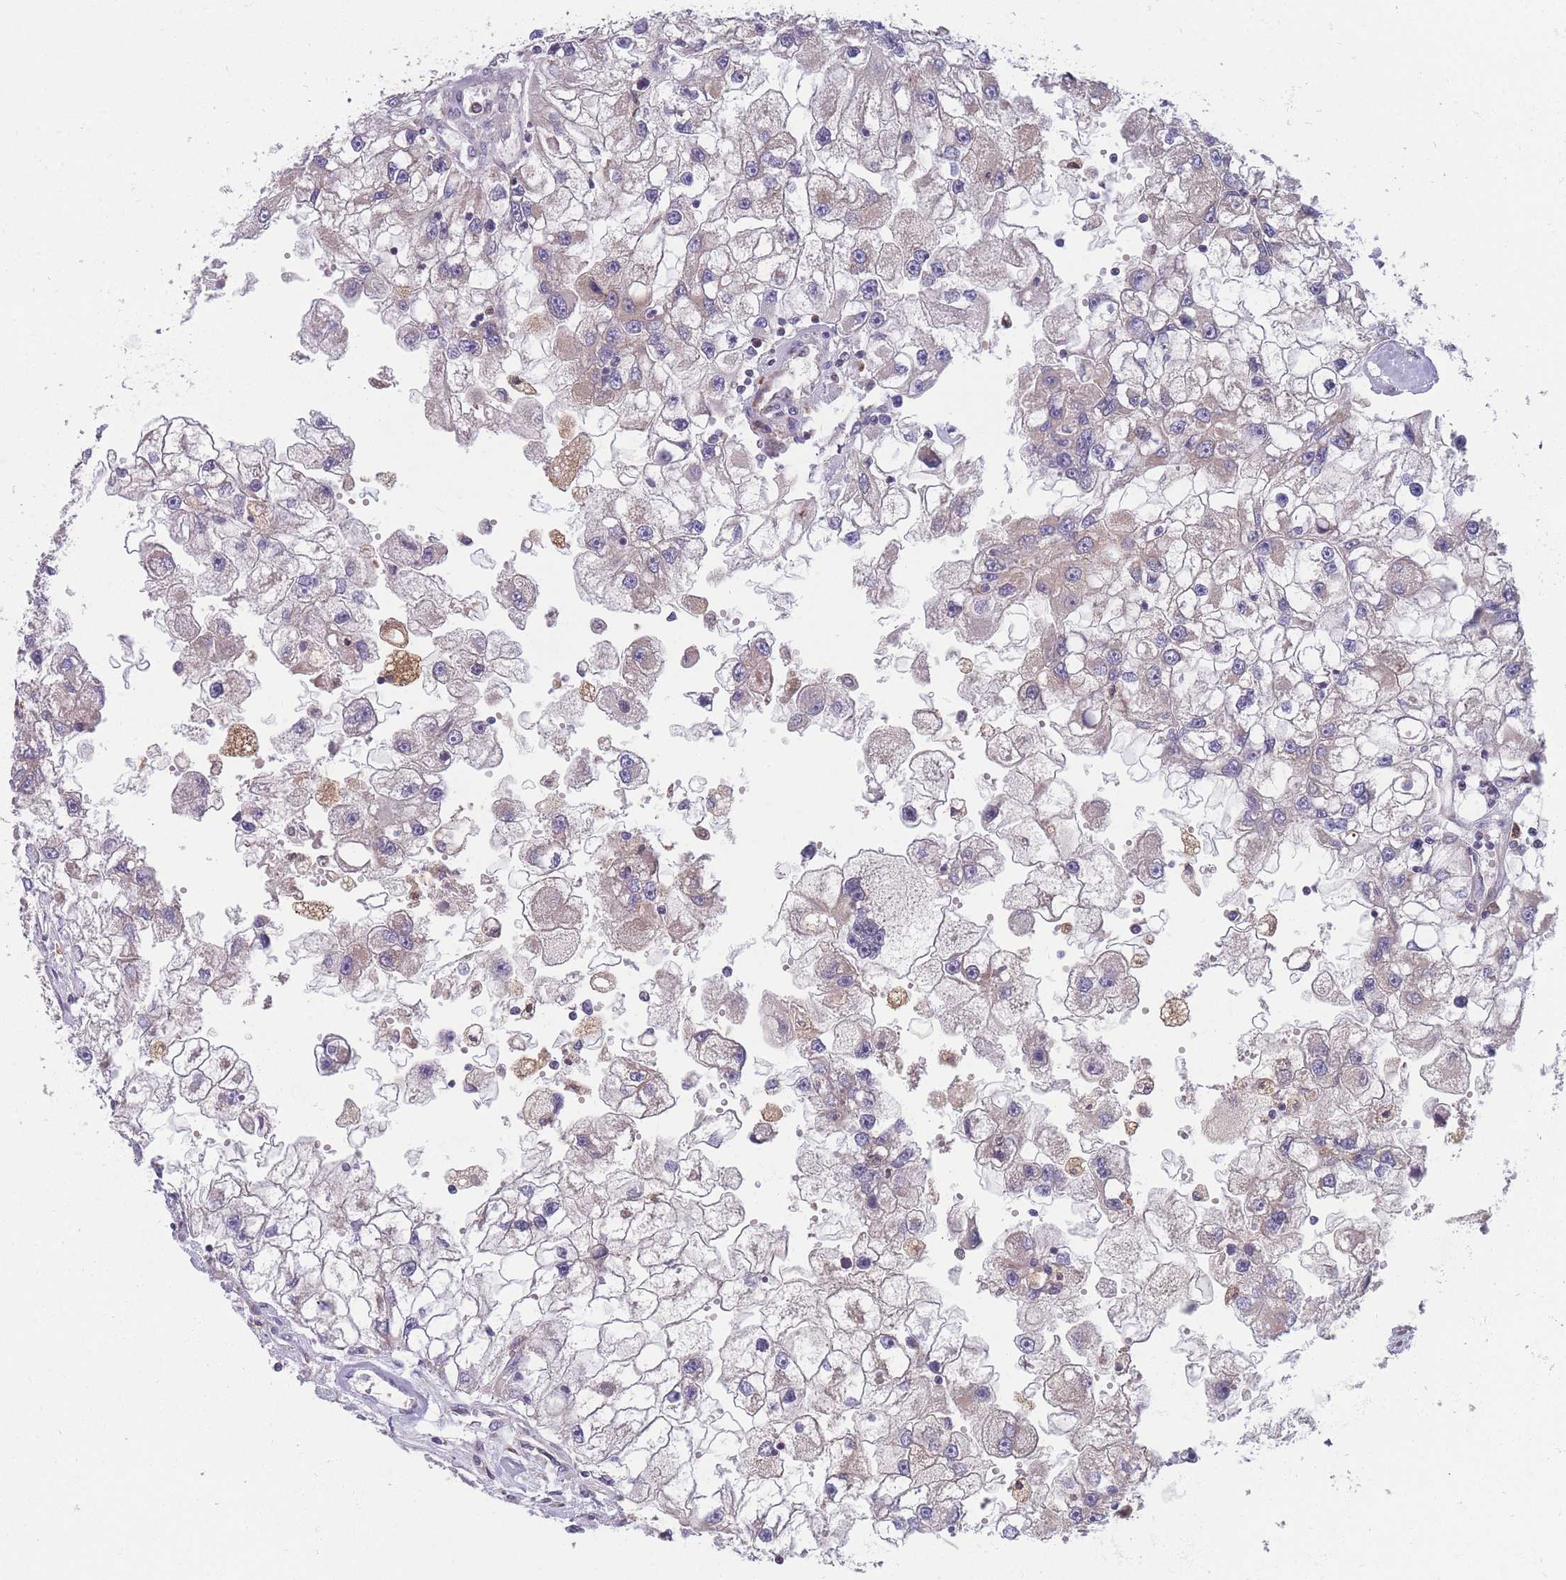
{"staining": {"intensity": "negative", "quantity": "none", "location": "none"}, "tissue": "renal cancer", "cell_type": "Tumor cells", "image_type": "cancer", "snomed": [{"axis": "morphology", "description": "Adenocarcinoma, NOS"}, {"axis": "topography", "description": "Kidney"}], "caption": "Tumor cells are negative for brown protein staining in renal adenocarcinoma.", "gene": "TMEM131L", "patient": {"sex": "male", "age": 63}}